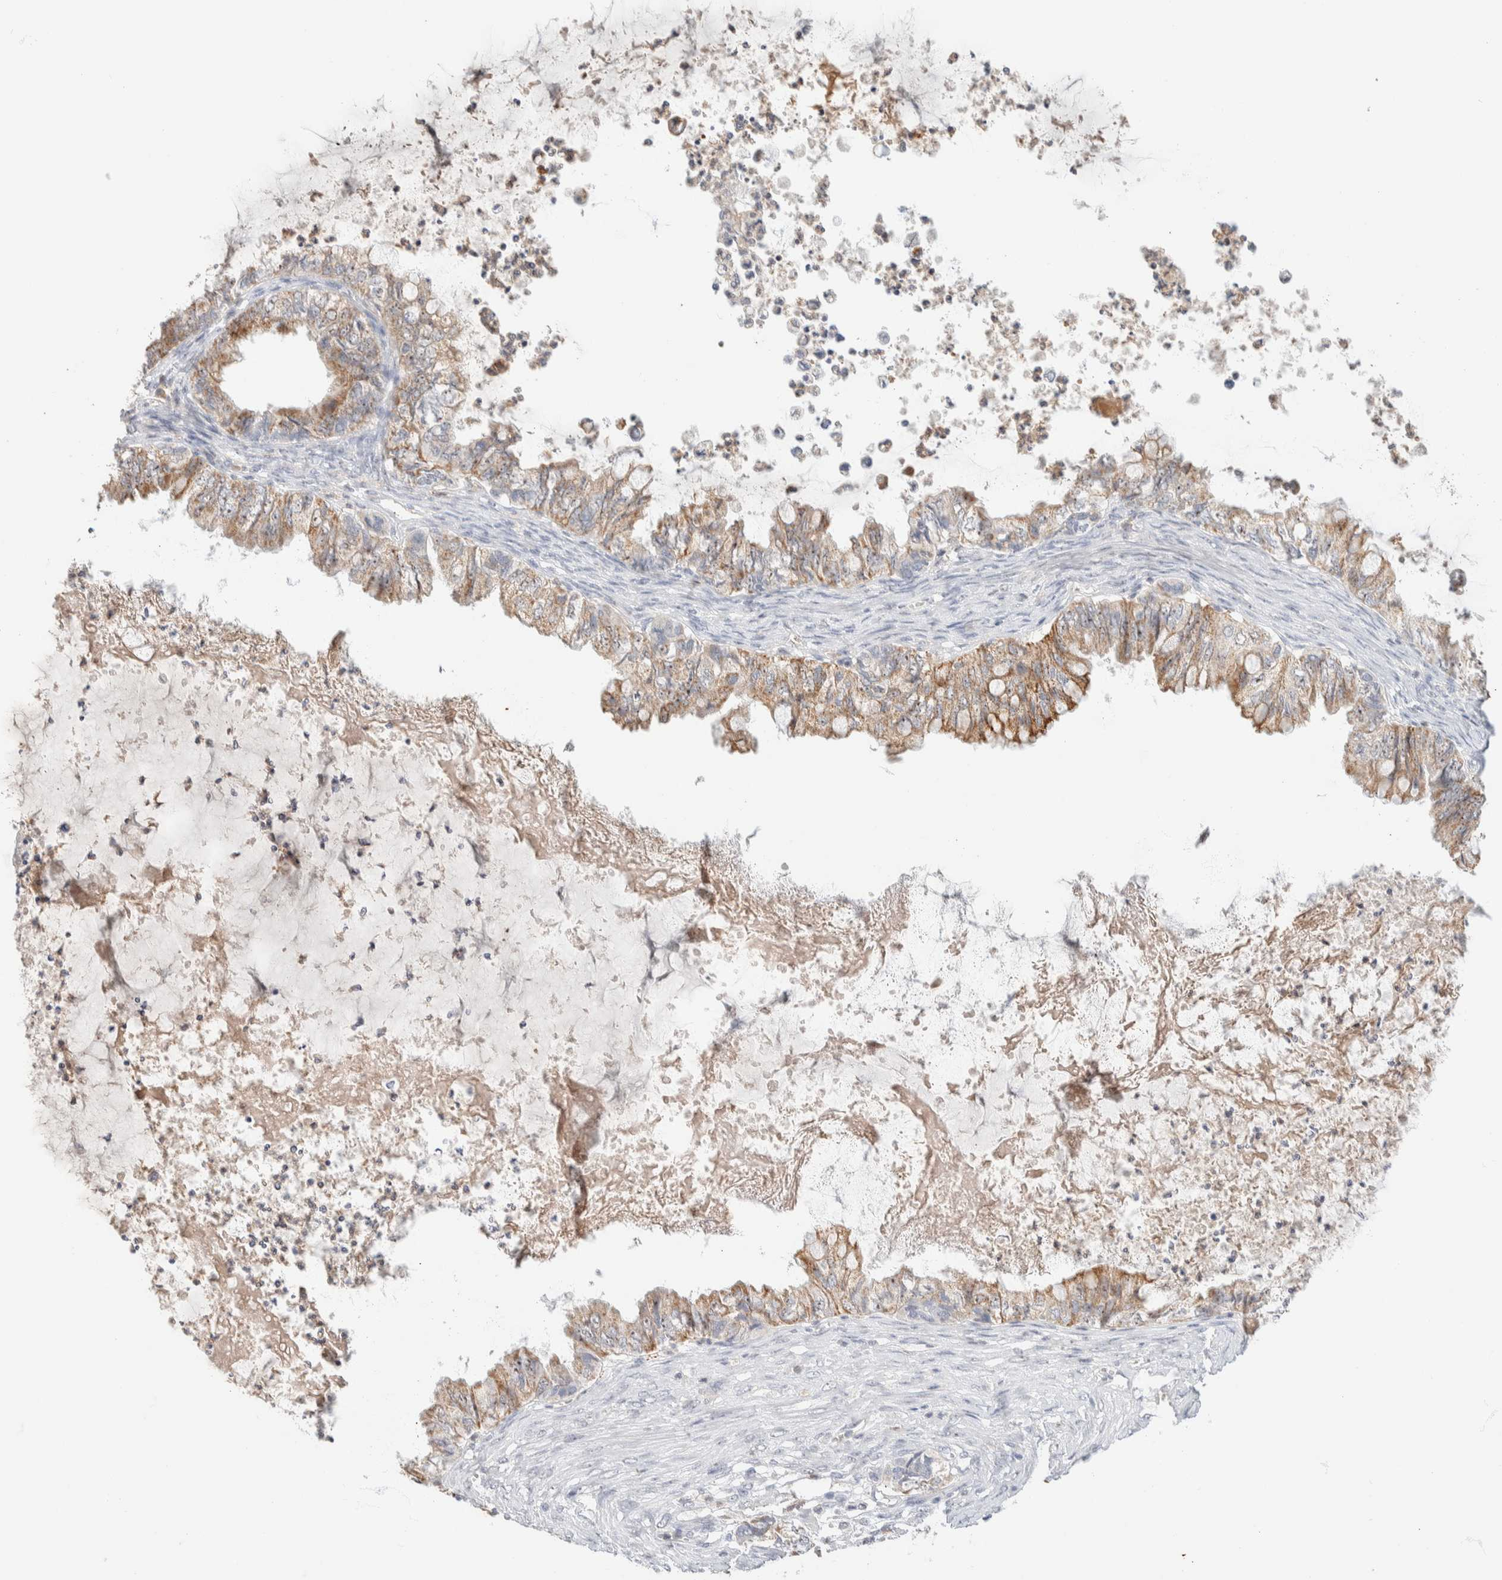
{"staining": {"intensity": "moderate", "quantity": ">75%", "location": "cytoplasmic/membranous"}, "tissue": "ovarian cancer", "cell_type": "Tumor cells", "image_type": "cancer", "snomed": [{"axis": "morphology", "description": "Cystadenocarcinoma, mucinous, NOS"}, {"axis": "topography", "description": "Ovary"}], "caption": "Moderate cytoplasmic/membranous protein positivity is identified in about >75% of tumor cells in mucinous cystadenocarcinoma (ovarian).", "gene": "HDHD3", "patient": {"sex": "female", "age": 80}}